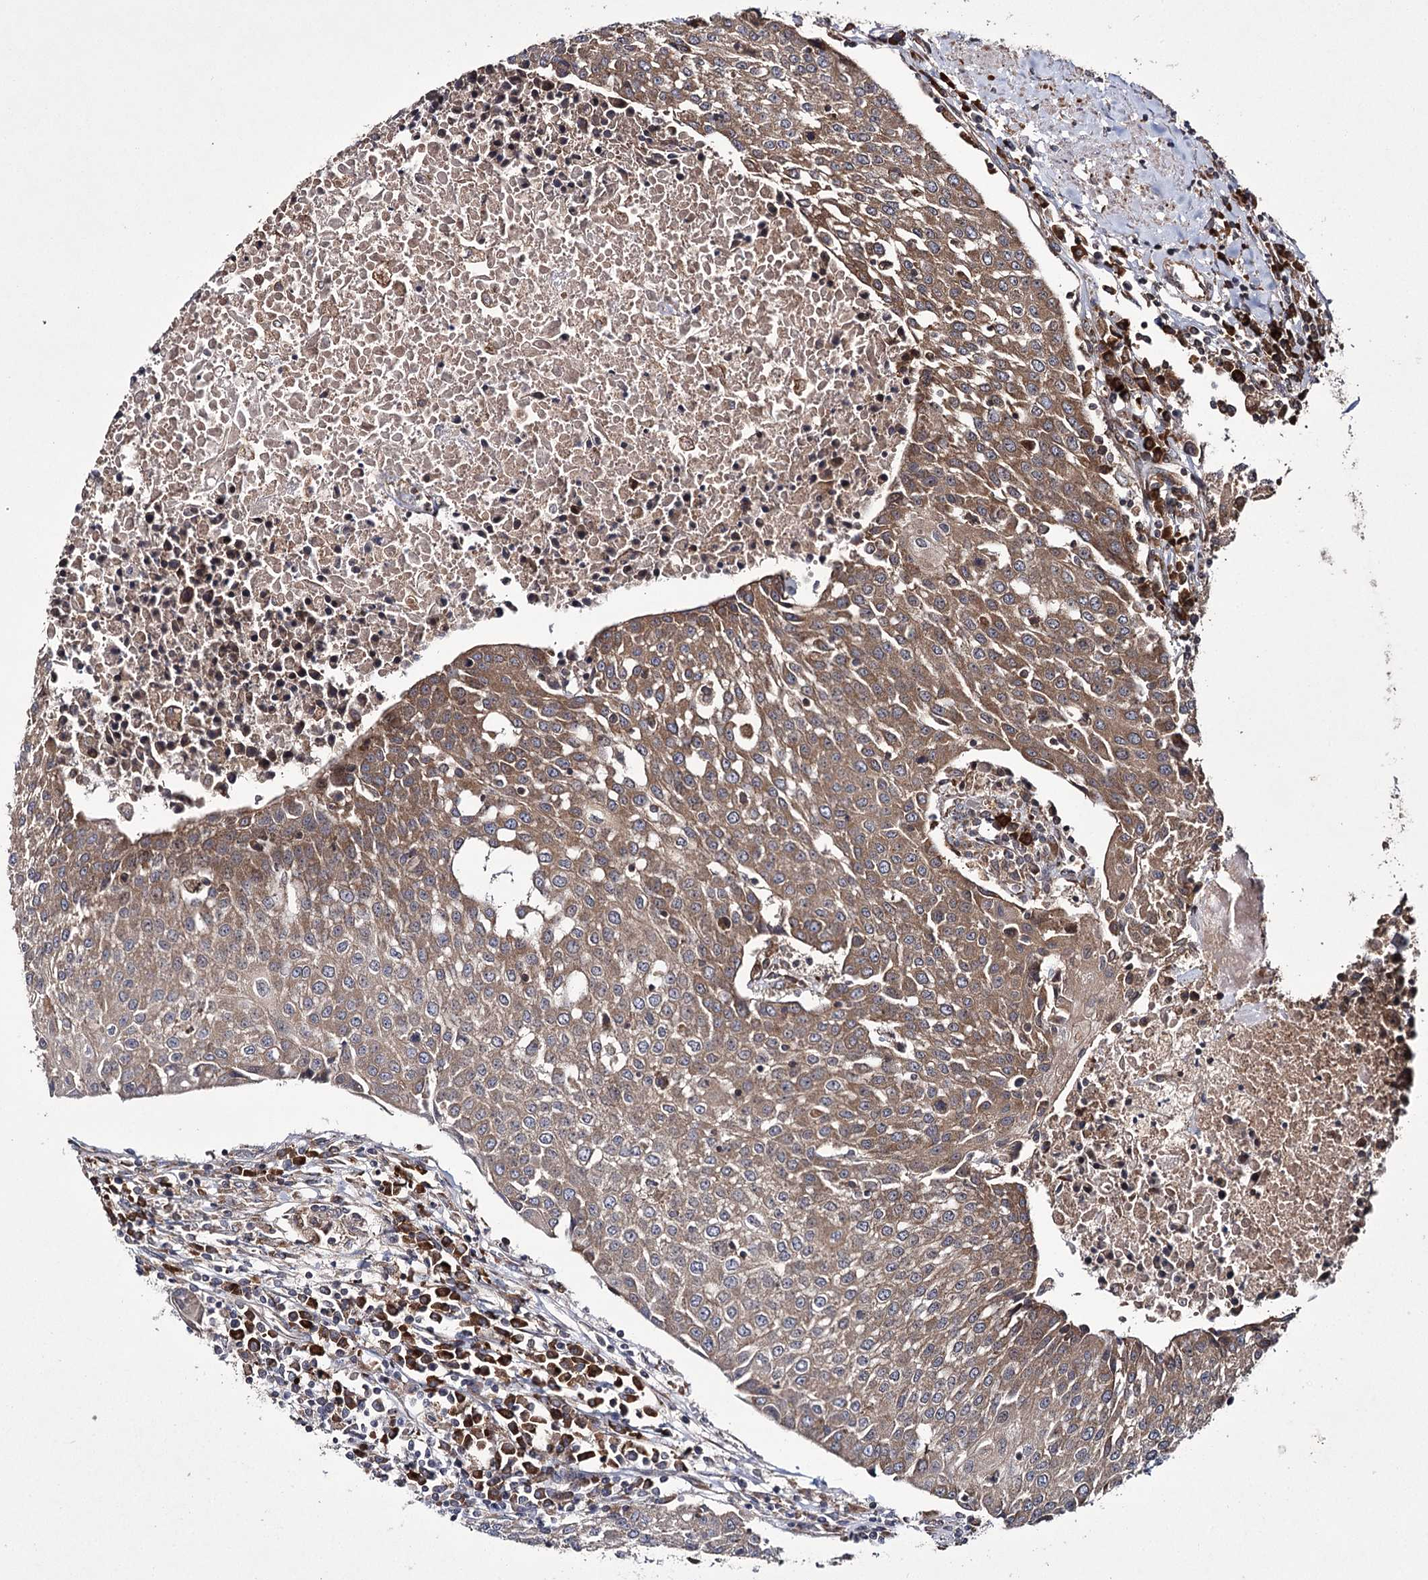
{"staining": {"intensity": "moderate", "quantity": ">75%", "location": "cytoplasmic/membranous"}, "tissue": "urothelial cancer", "cell_type": "Tumor cells", "image_type": "cancer", "snomed": [{"axis": "morphology", "description": "Urothelial carcinoma, High grade"}, {"axis": "topography", "description": "Urinary bladder"}], "caption": "DAB (3,3'-diaminobenzidine) immunohistochemical staining of urothelial cancer displays moderate cytoplasmic/membranous protein expression in about >75% of tumor cells. The staining was performed using DAB (3,3'-diaminobenzidine) to visualize the protein expression in brown, while the nuclei were stained in blue with hematoxylin (Magnification: 20x).", "gene": "HECTD2", "patient": {"sex": "female", "age": 85}}